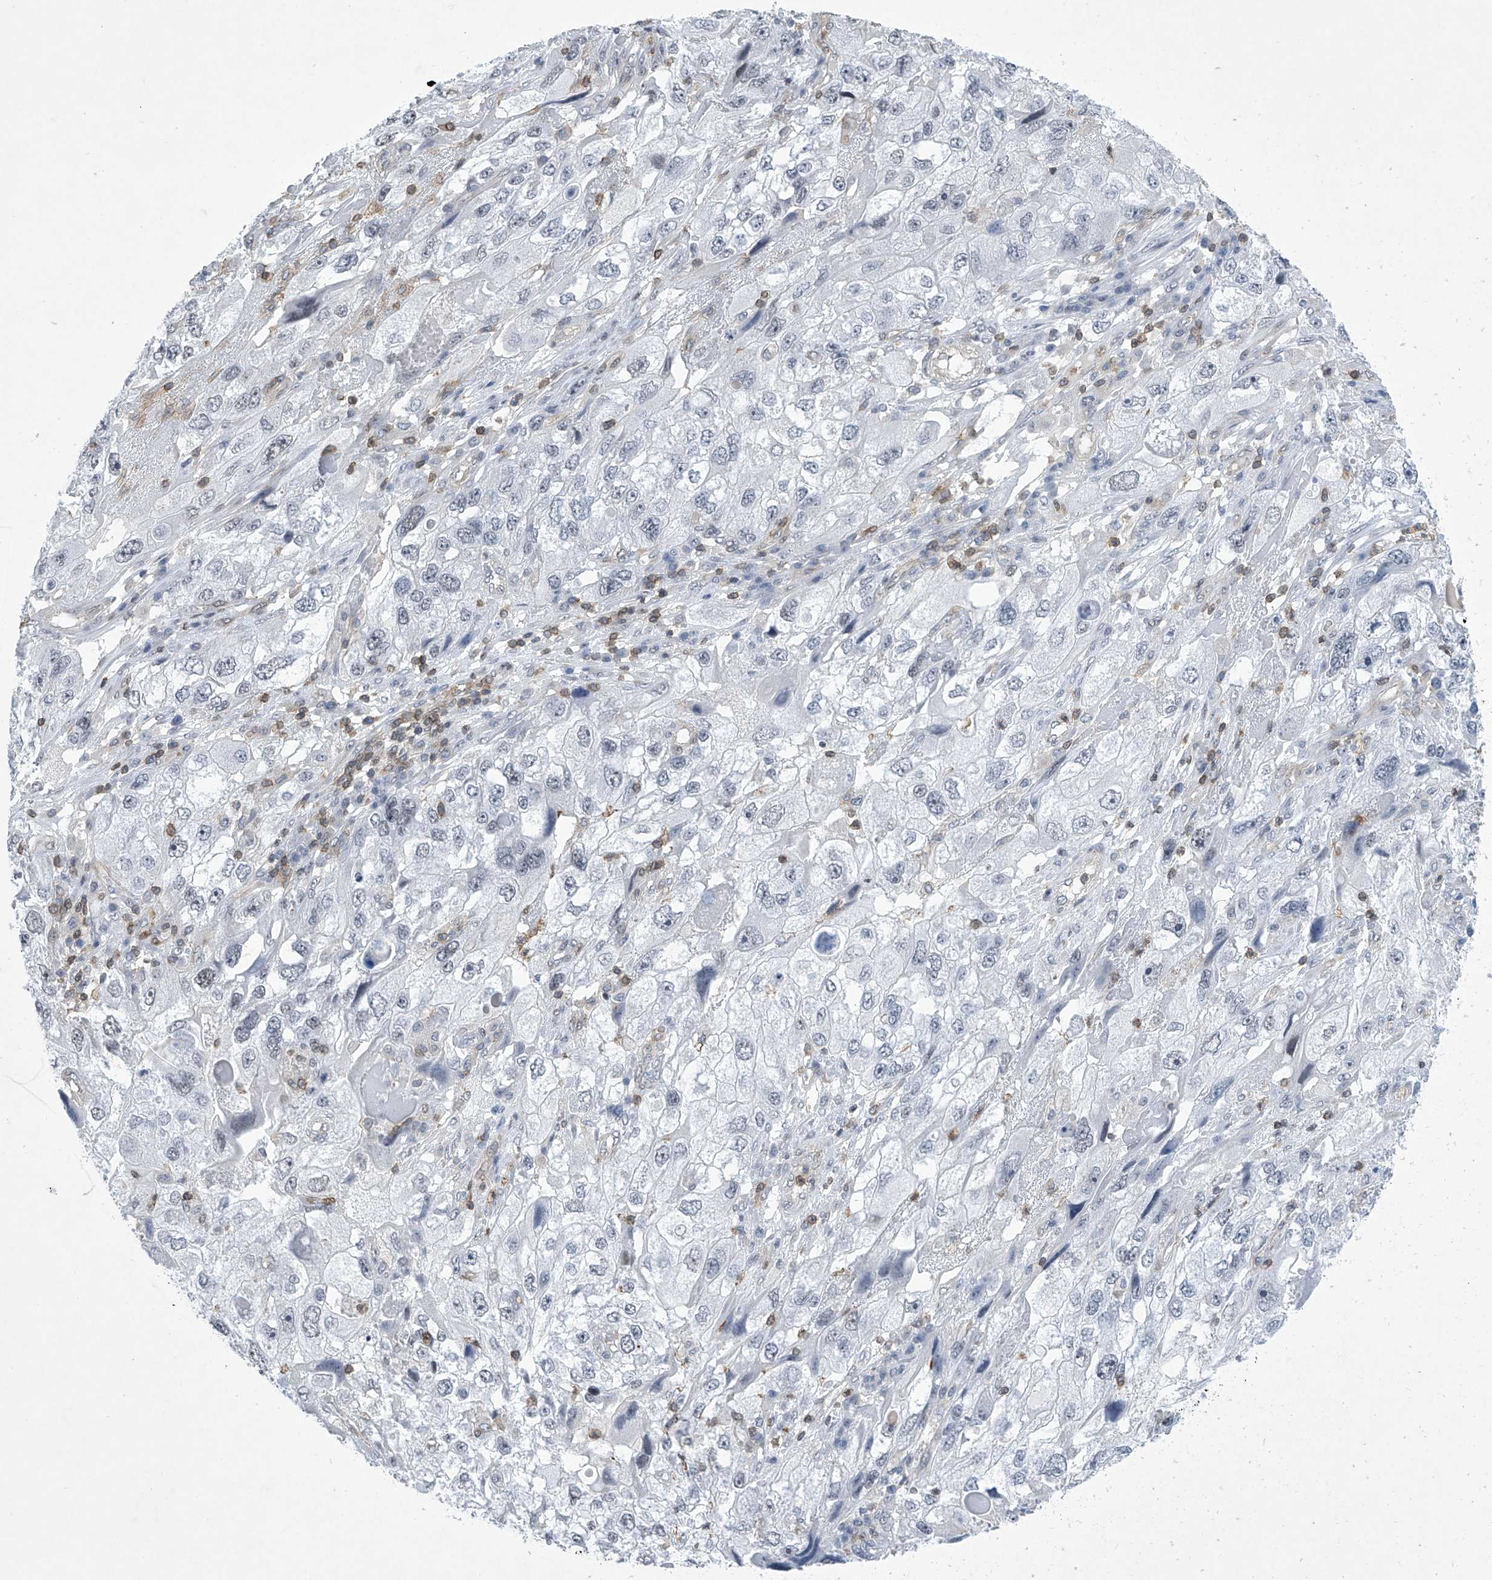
{"staining": {"intensity": "negative", "quantity": "none", "location": "none"}, "tissue": "endometrial cancer", "cell_type": "Tumor cells", "image_type": "cancer", "snomed": [{"axis": "morphology", "description": "Adenocarcinoma, NOS"}, {"axis": "topography", "description": "Endometrium"}], "caption": "Endometrial cancer (adenocarcinoma) was stained to show a protein in brown. There is no significant positivity in tumor cells.", "gene": "MSL3", "patient": {"sex": "female", "age": 49}}